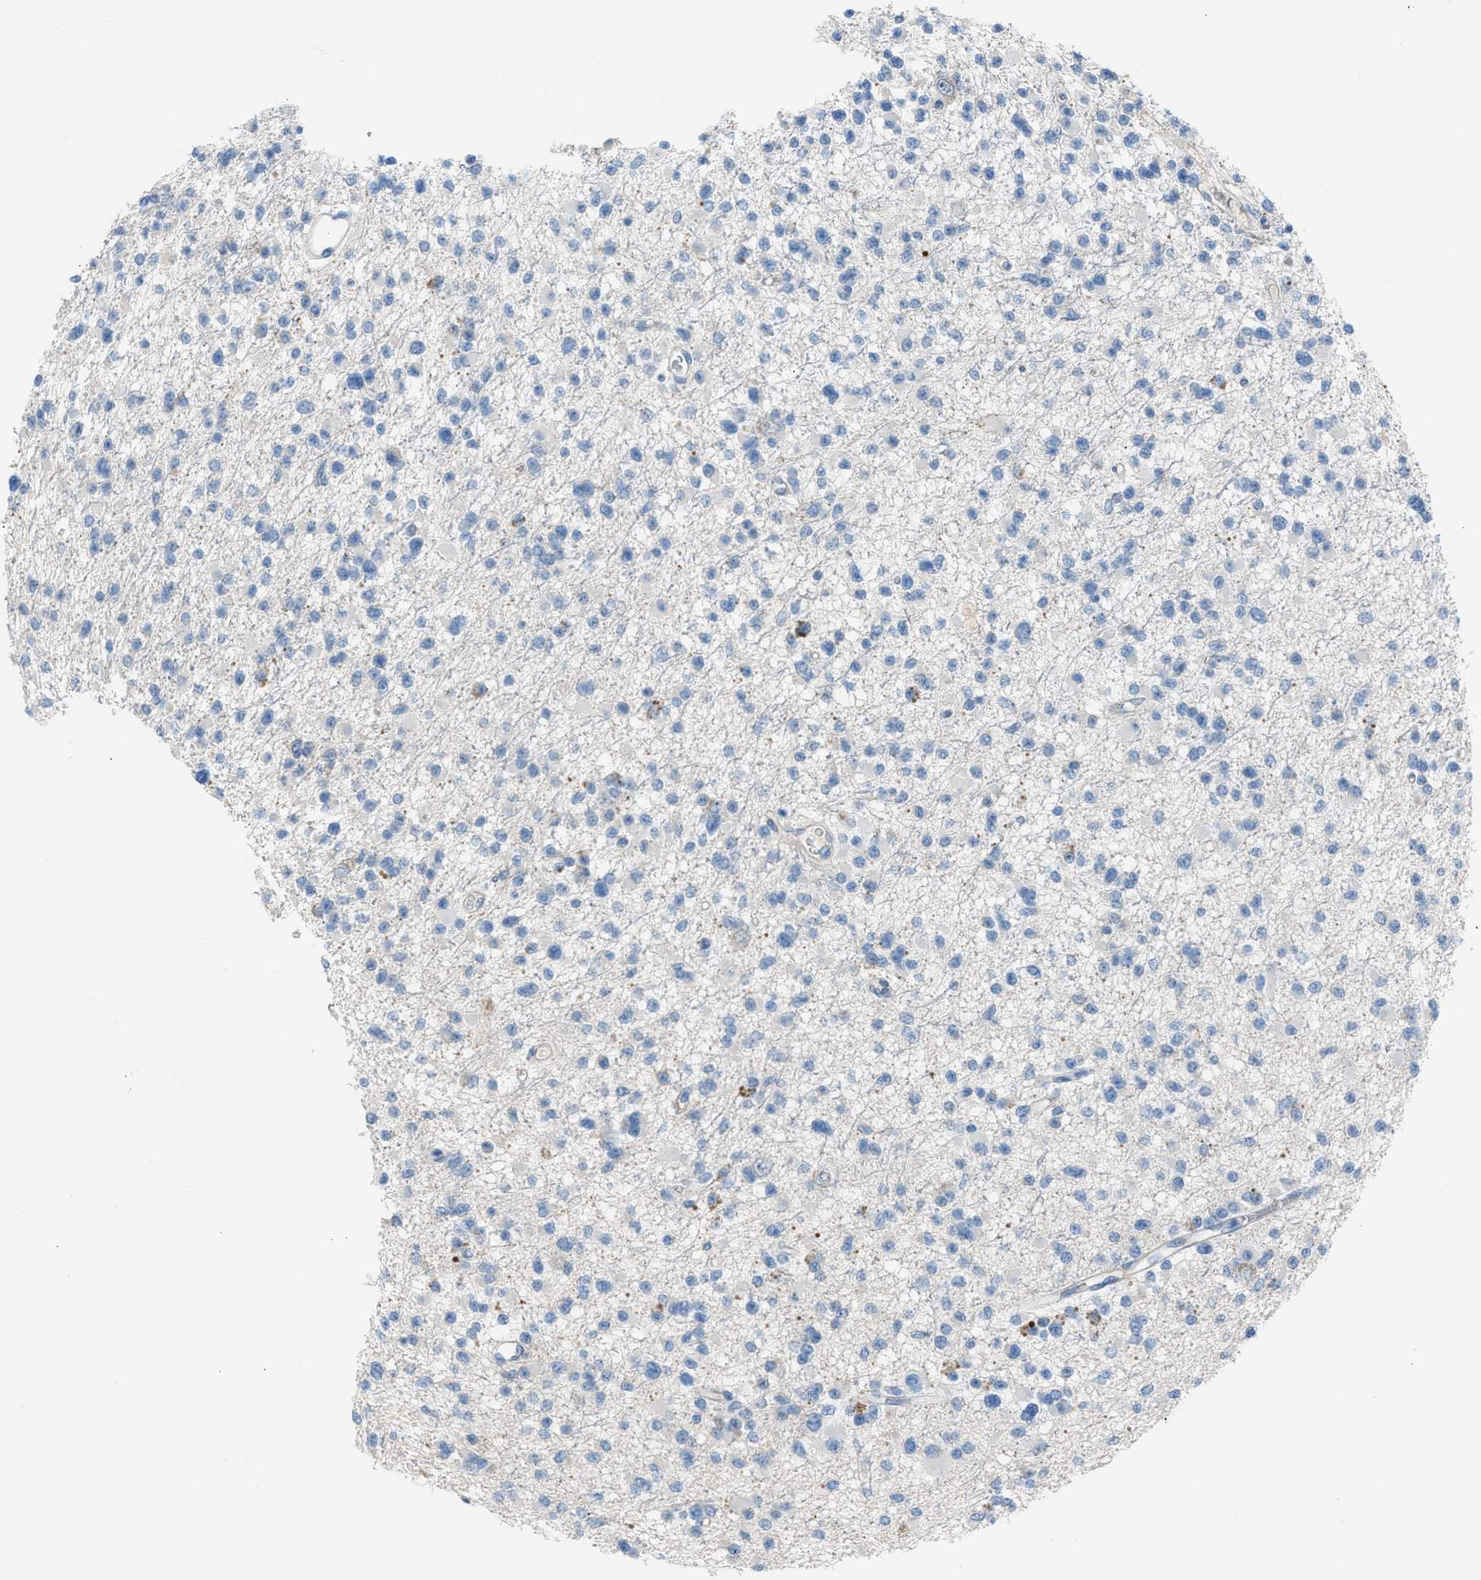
{"staining": {"intensity": "negative", "quantity": "none", "location": "none"}, "tissue": "glioma", "cell_type": "Tumor cells", "image_type": "cancer", "snomed": [{"axis": "morphology", "description": "Glioma, malignant, Low grade"}, {"axis": "topography", "description": "Brain"}], "caption": "Micrograph shows no protein expression in tumor cells of malignant low-grade glioma tissue.", "gene": "CLEC10A", "patient": {"sex": "female", "age": 22}}